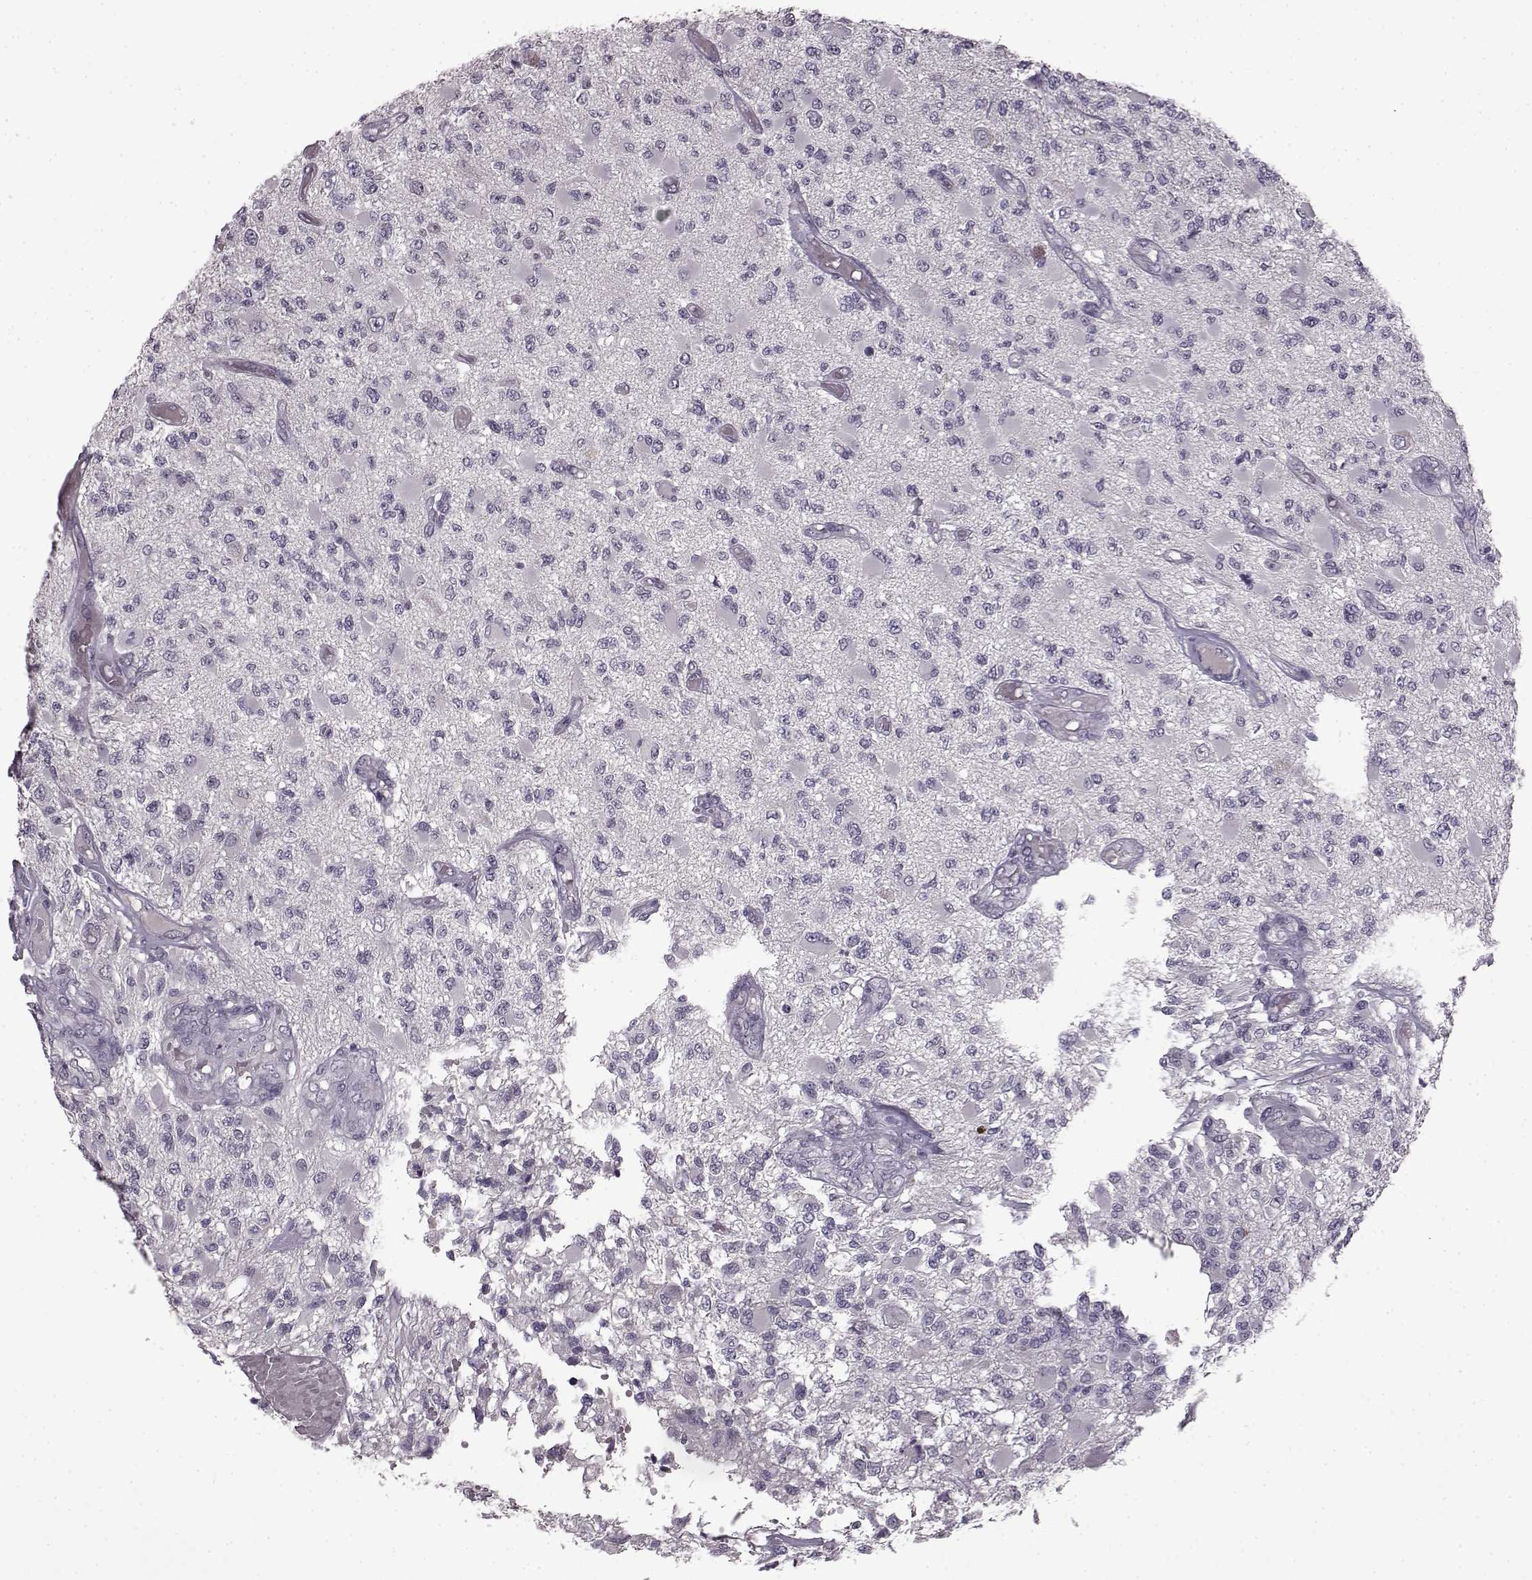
{"staining": {"intensity": "negative", "quantity": "none", "location": "none"}, "tissue": "glioma", "cell_type": "Tumor cells", "image_type": "cancer", "snomed": [{"axis": "morphology", "description": "Glioma, malignant, High grade"}, {"axis": "topography", "description": "Brain"}], "caption": "IHC of human glioma exhibits no positivity in tumor cells. (IHC, brightfield microscopy, high magnification).", "gene": "LHB", "patient": {"sex": "female", "age": 63}}